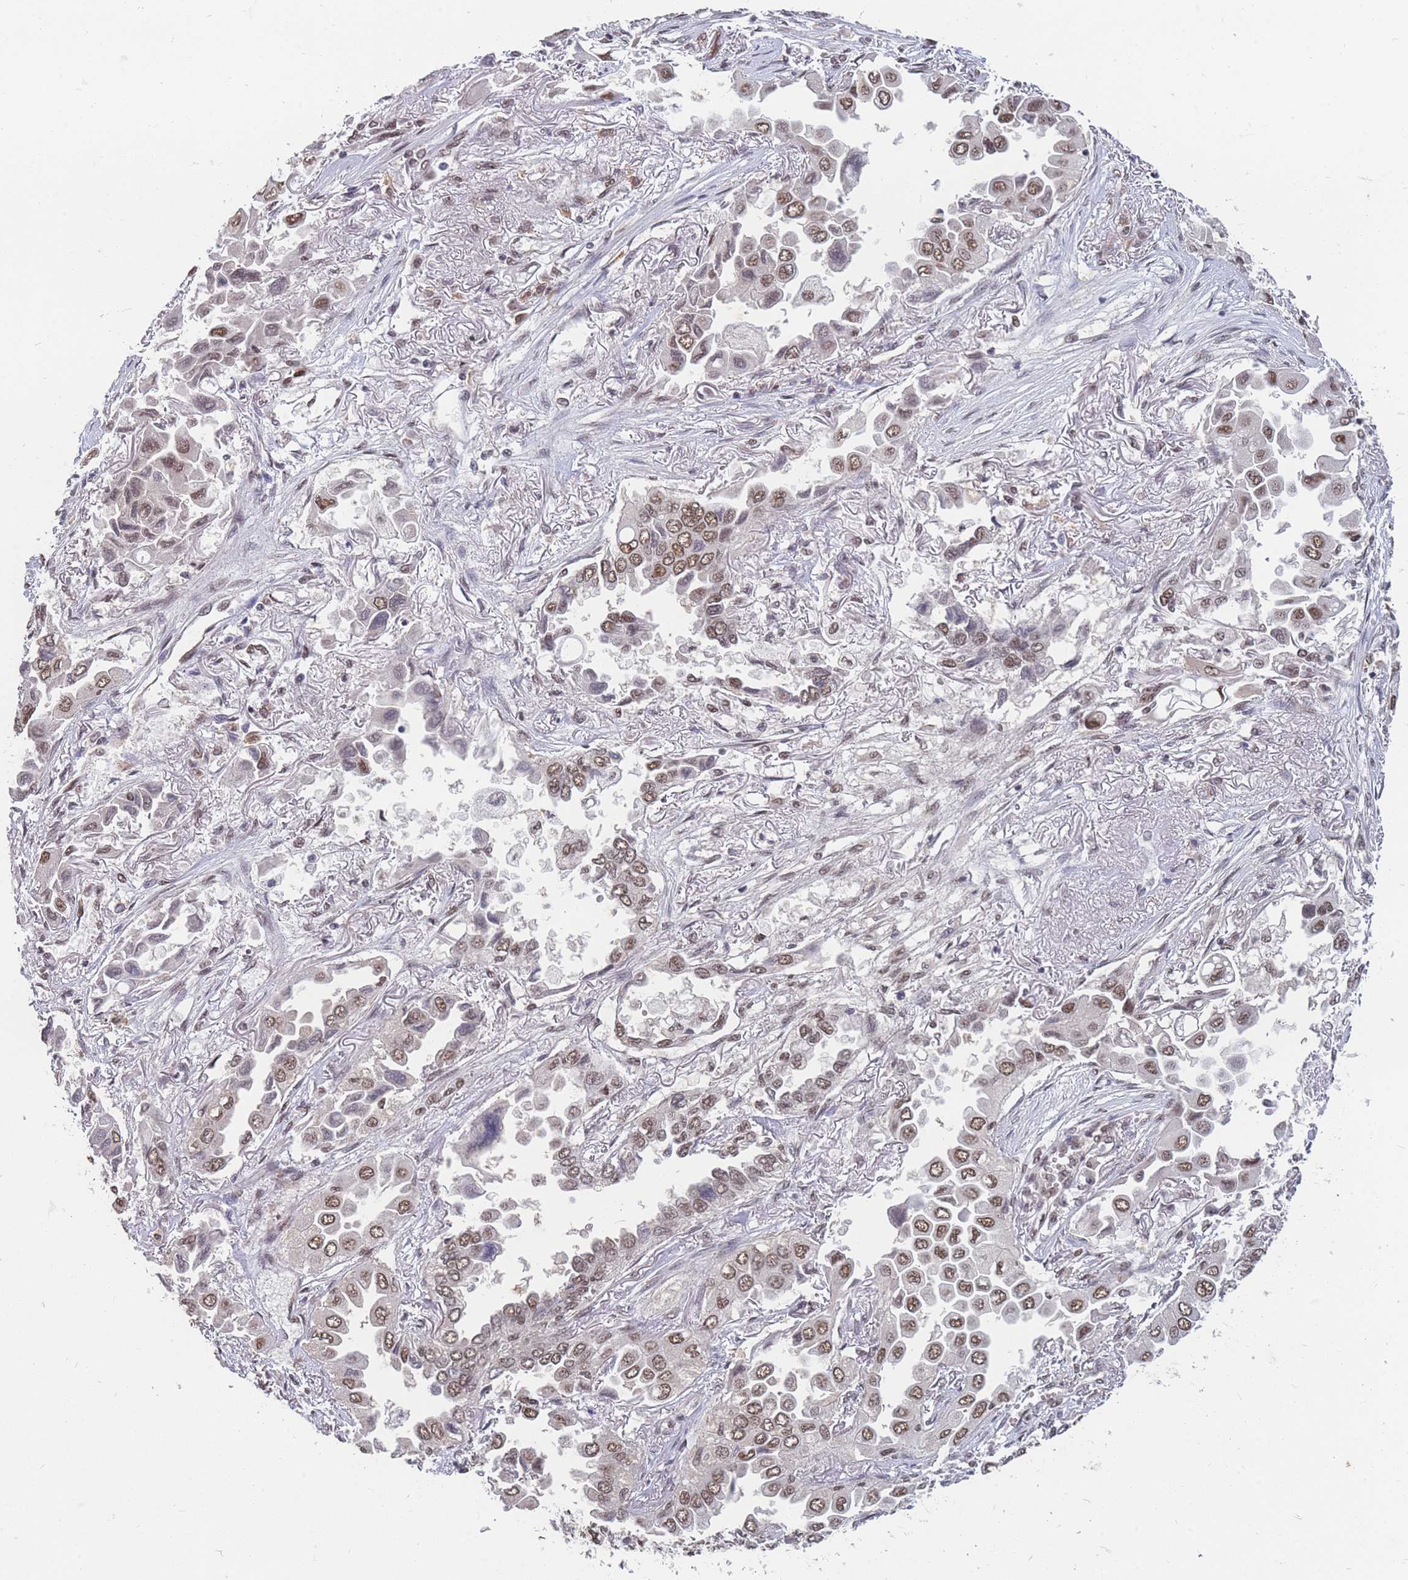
{"staining": {"intensity": "moderate", "quantity": ">75%", "location": "nuclear"}, "tissue": "lung cancer", "cell_type": "Tumor cells", "image_type": "cancer", "snomed": [{"axis": "morphology", "description": "Adenocarcinoma, NOS"}, {"axis": "topography", "description": "Lung"}], "caption": "Immunohistochemistry (IHC) of lung adenocarcinoma demonstrates medium levels of moderate nuclear expression in about >75% of tumor cells.", "gene": "SNRPA1", "patient": {"sex": "female", "age": 76}}